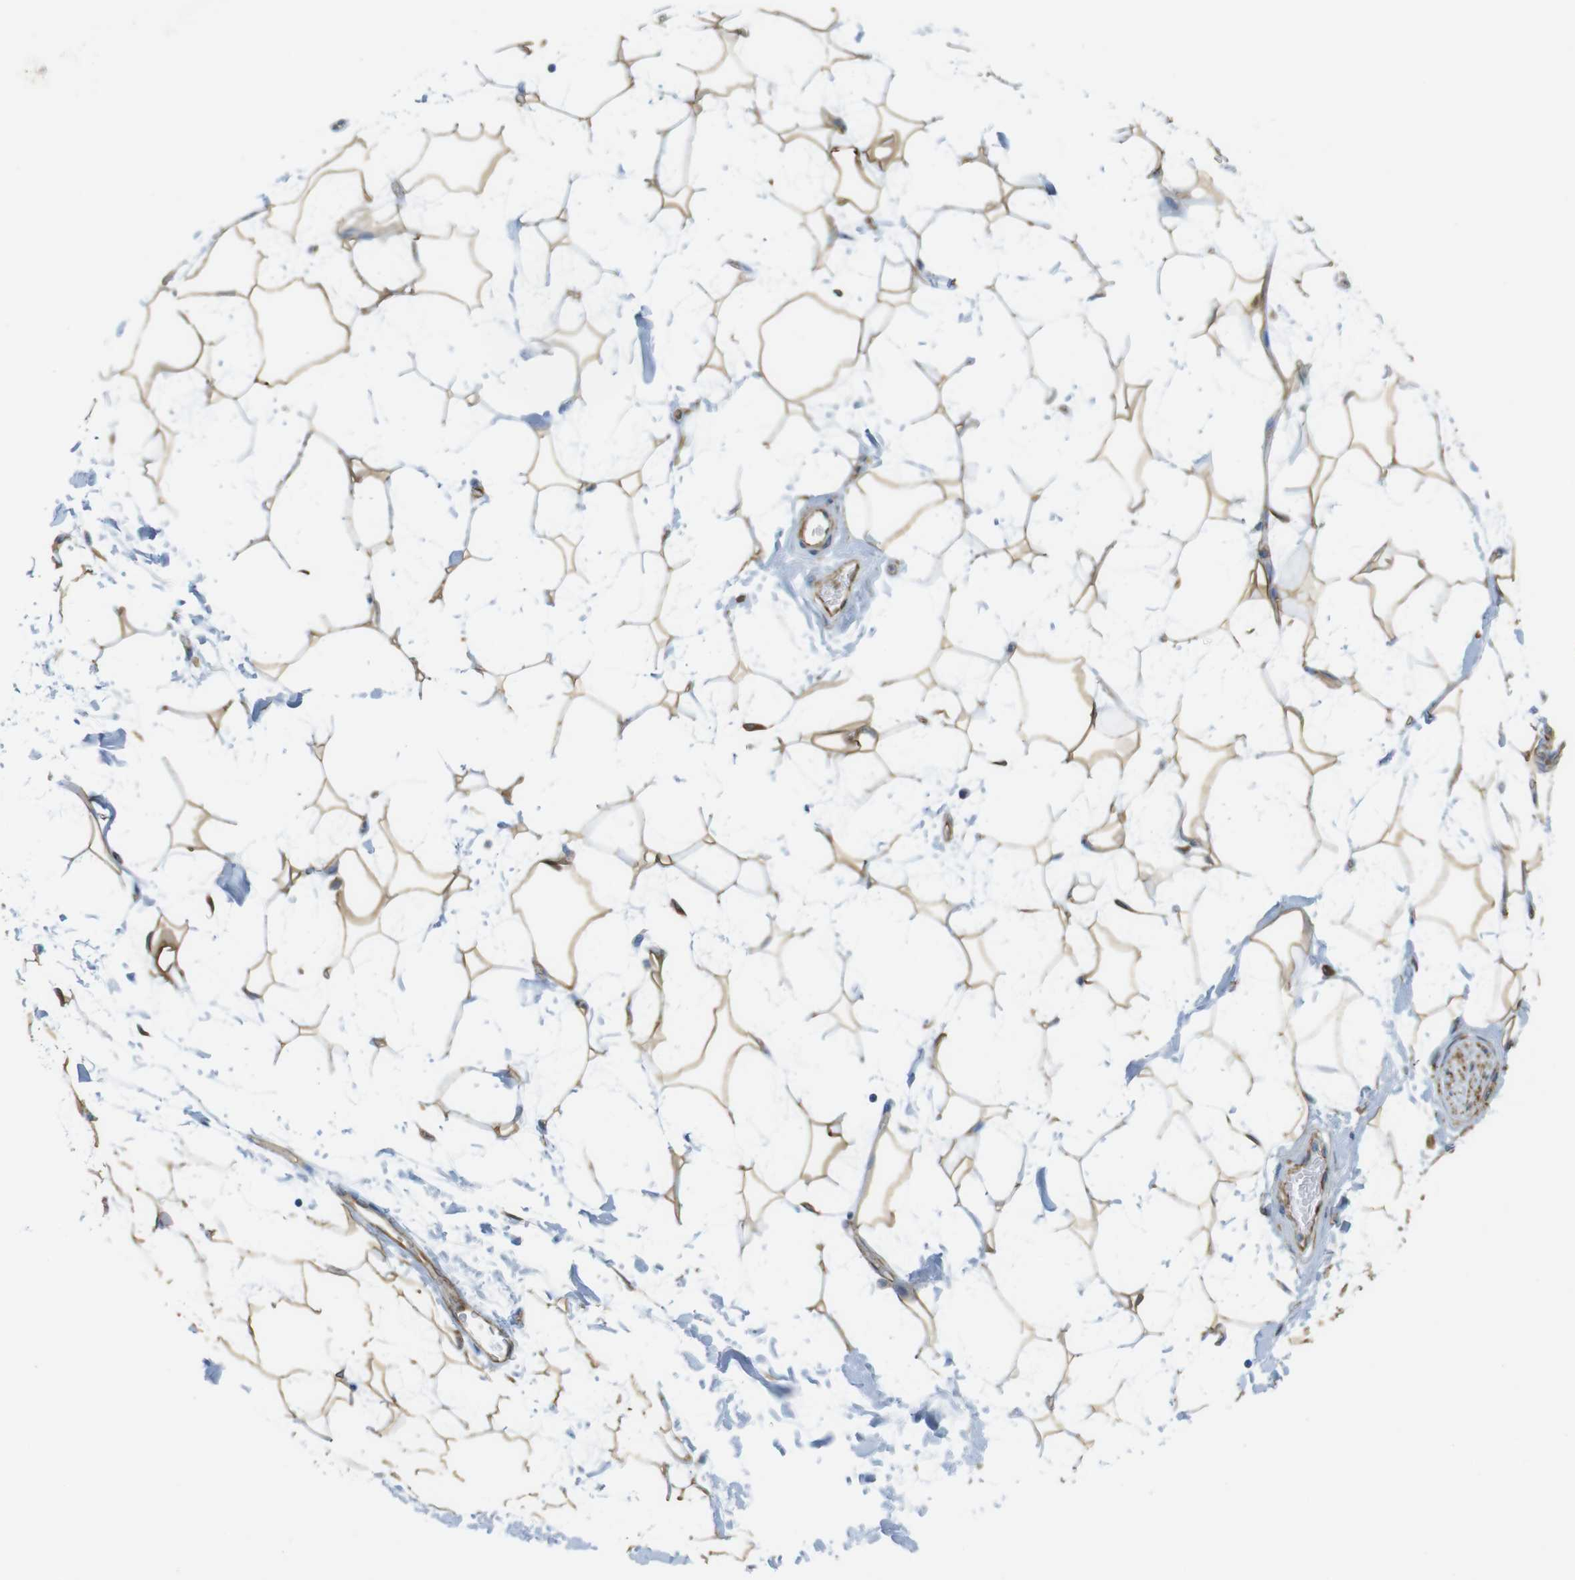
{"staining": {"intensity": "moderate", "quantity": ">75%", "location": "cytoplasmic/membranous"}, "tissue": "adipose tissue", "cell_type": "Adipocytes", "image_type": "normal", "snomed": [{"axis": "morphology", "description": "Normal tissue, NOS"}, {"axis": "topography", "description": "Soft tissue"}], "caption": "Immunohistochemical staining of unremarkable adipose tissue reveals medium levels of moderate cytoplasmic/membranous positivity in about >75% of adipocytes. (Stains: DAB (3,3'-diaminobenzidine) in brown, nuclei in blue, Microscopy: brightfield microscopy at high magnification).", "gene": "MS4A10", "patient": {"sex": "male", "age": 72}}